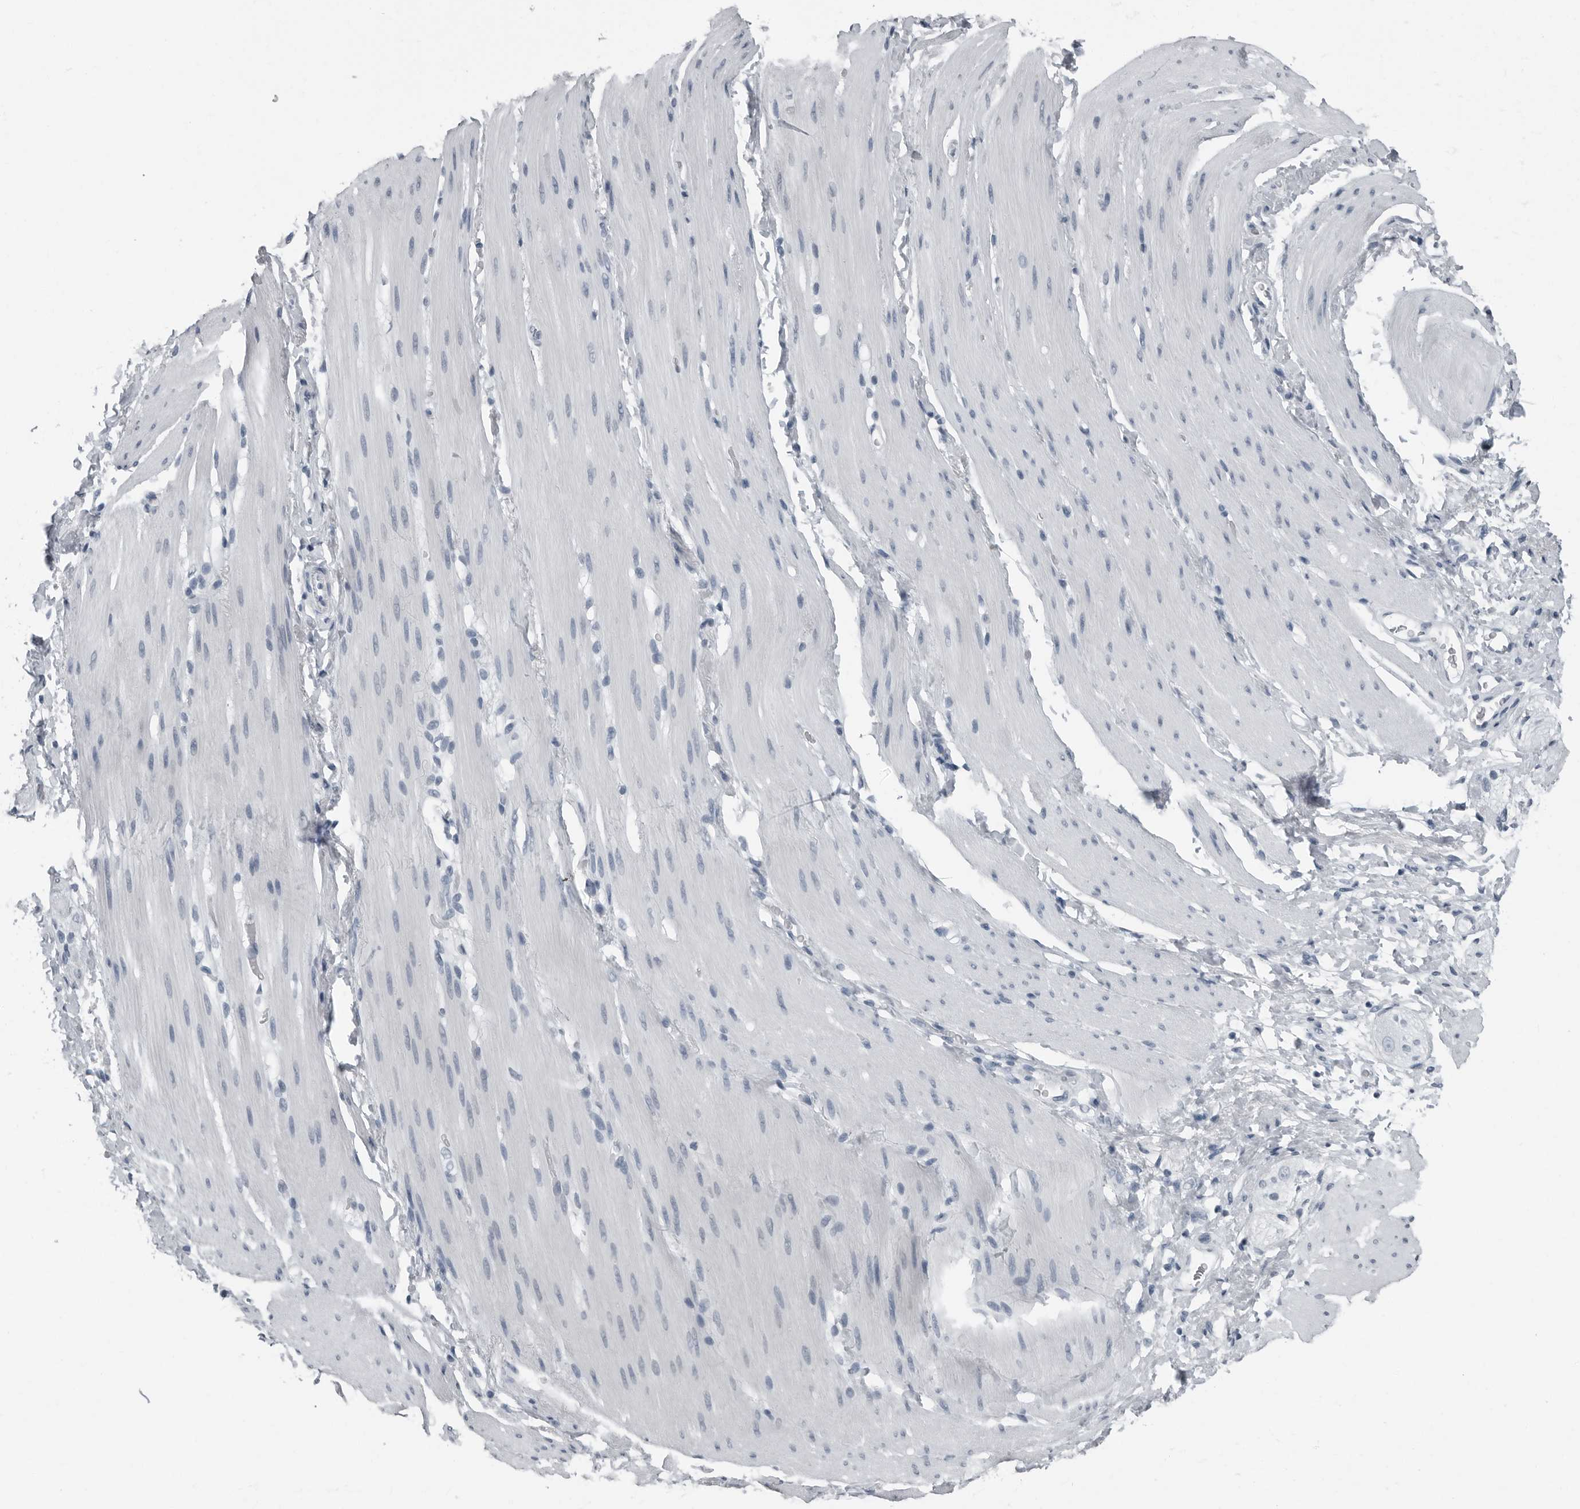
{"staining": {"intensity": "negative", "quantity": "none", "location": "none"}, "tissue": "smooth muscle", "cell_type": "Smooth muscle cells", "image_type": "normal", "snomed": [{"axis": "morphology", "description": "Normal tissue, NOS"}, {"axis": "topography", "description": "Smooth muscle"}, {"axis": "topography", "description": "Small intestine"}], "caption": "A micrograph of human smooth muscle is negative for staining in smooth muscle cells. (DAB (3,3'-diaminobenzidine) immunohistochemistry (IHC) visualized using brightfield microscopy, high magnification).", "gene": "PRSS1", "patient": {"sex": "female", "age": 84}}